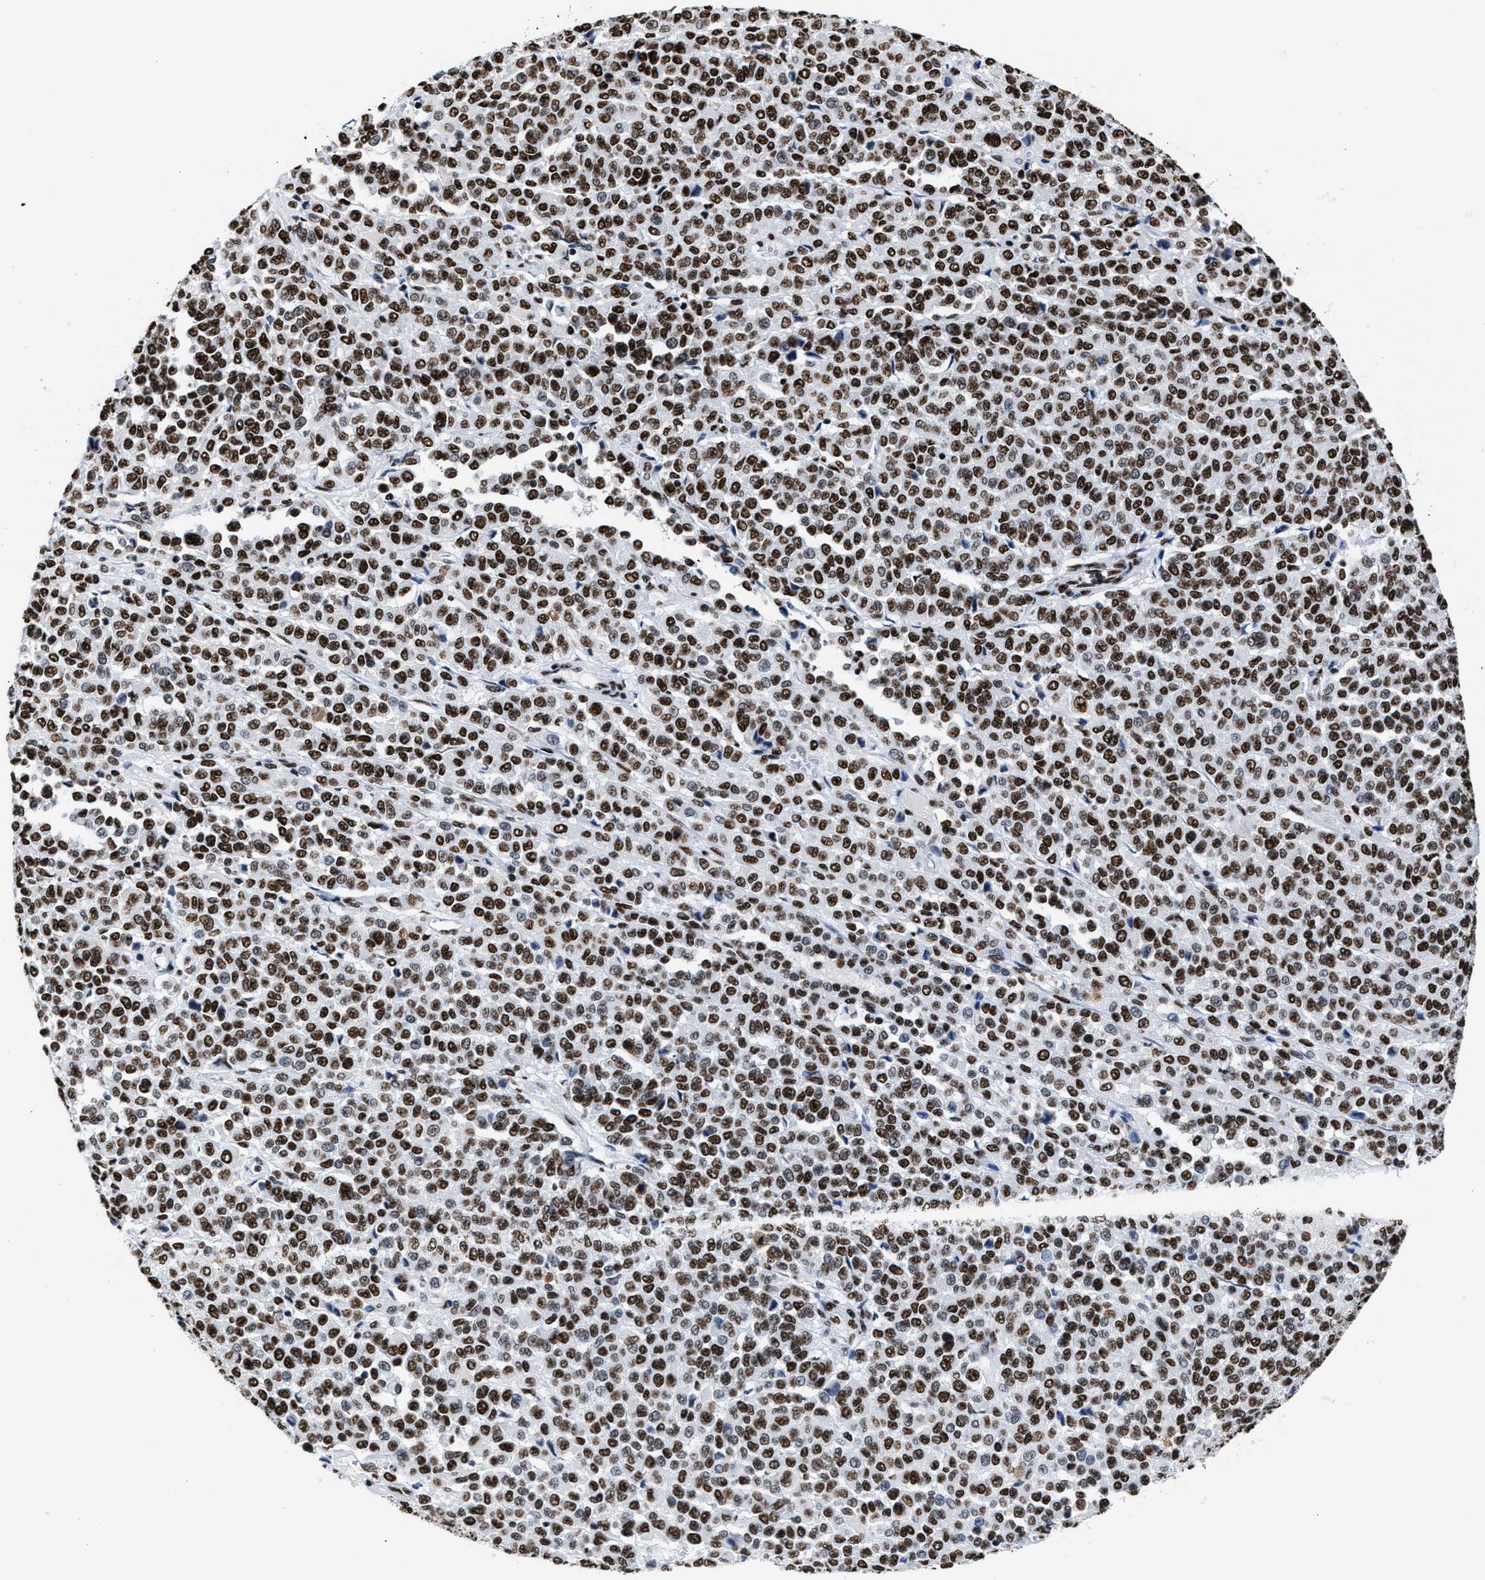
{"staining": {"intensity": "strong", "quantity": ">75%", "location": "nuclear"}, "tissue": "melanoma", "cell_type": "Tumor cells", "image_type": "cancer", "snomed": [{"axis": "morphology", "description": "Malignant melanoma, Metastatic site"}, {"axis": "topography", "description": "Pancreas"}], "caption": "Melanoma stained for a protein demonstrates strong nuclear positivity in tumor cells. (Stains: DAB in brown, nuclei in blue, Microscopy: brightfield microscopy at high magnification).", "gene": "SMARCC2", "patient": {"sex": "female", "age": 30}}